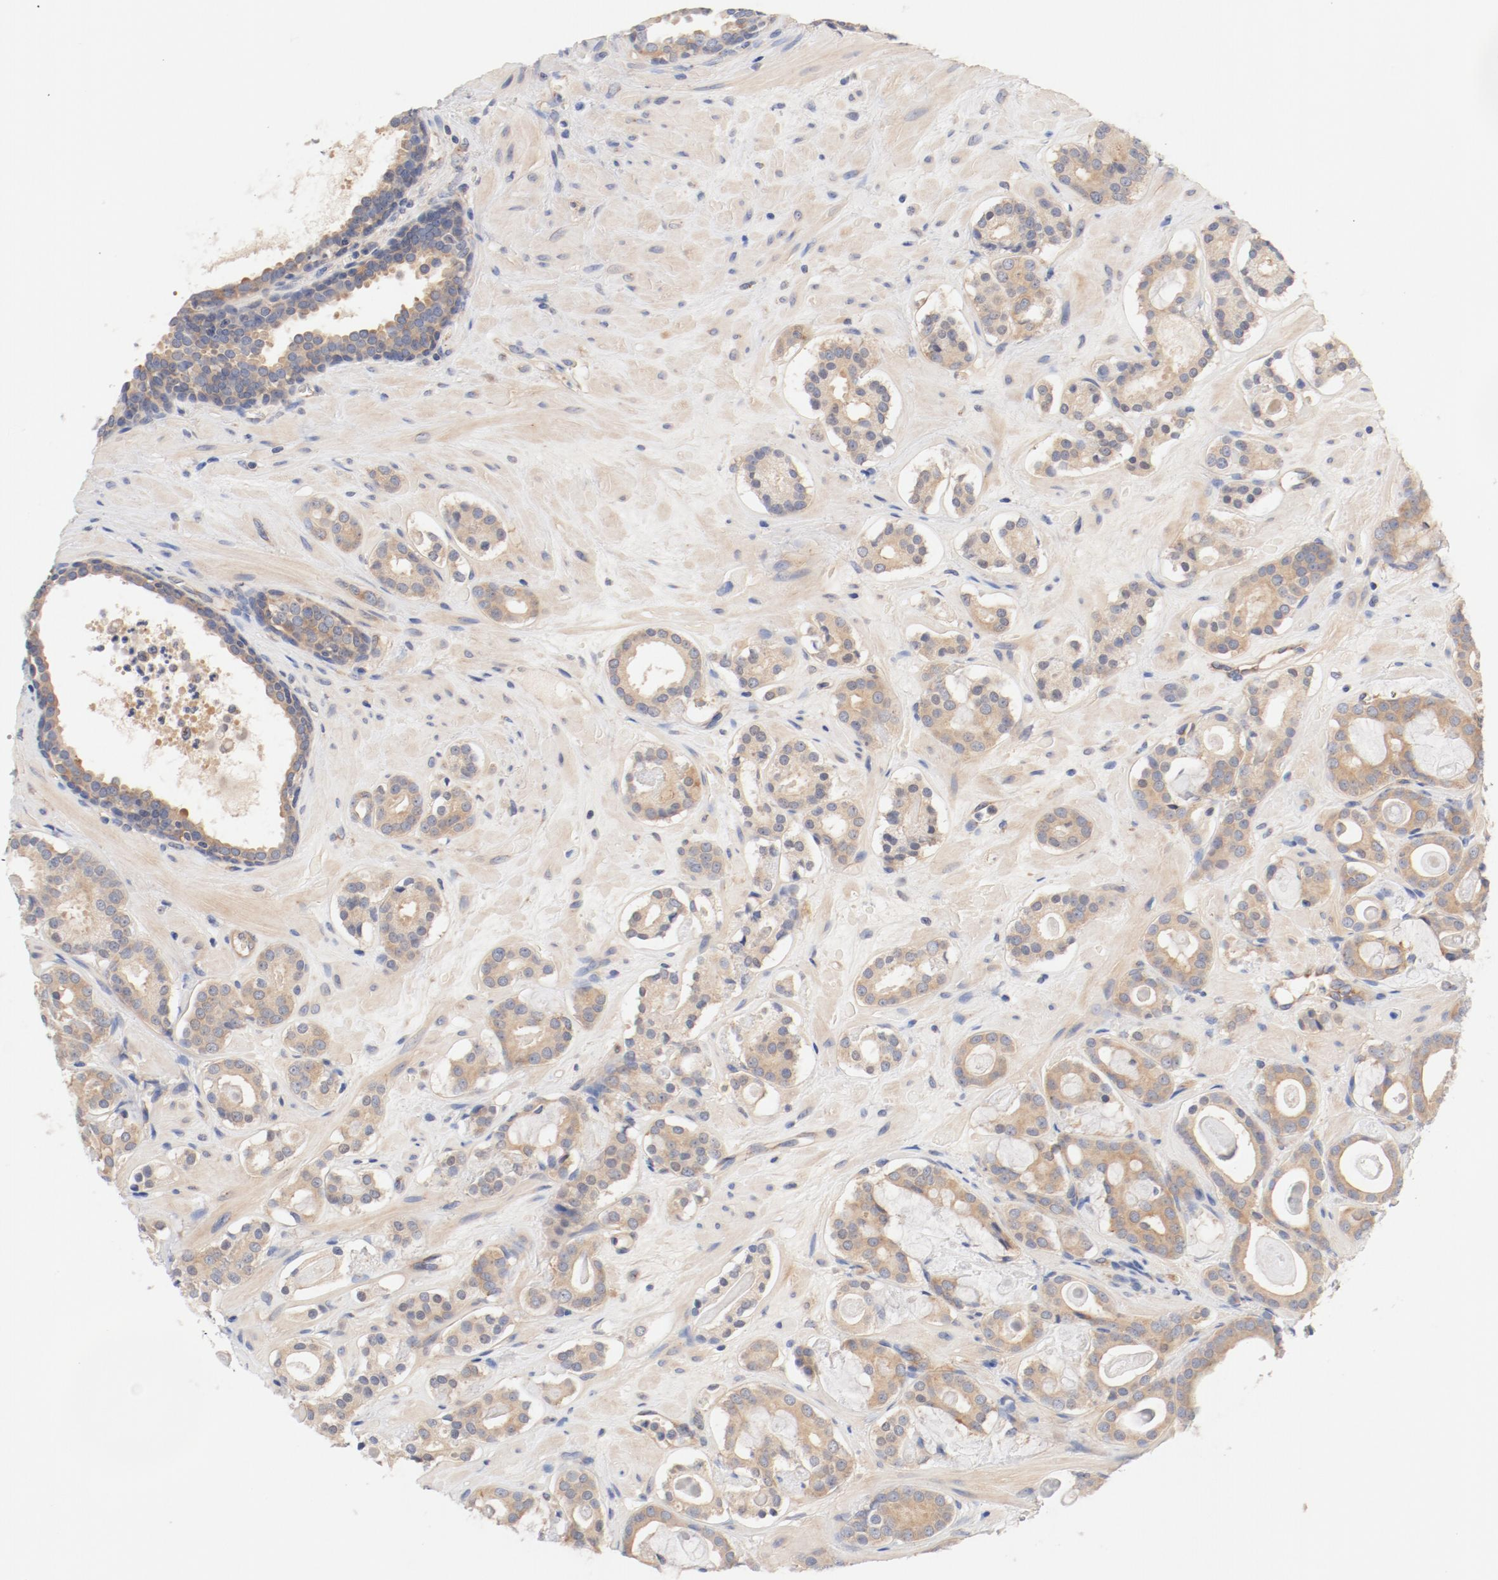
{"staining": {"intensity": "weak", "quantity": ">75%", "location": "cytoplasmic/membranous"}, "tissue": "prostate cancer", "cell_type": "Tumor cells", "image_type": "cancer", "snomed": [{"axis": "morphology", "description": "Adenocarcinoma, Low grade"}, {"axis": "topography", "description": "Prostate"}], "caption": "Prostate cancer stained with DAB immunohistochemistry (IHC) shows low levels of weak cytoplasmic/membranous positivity in approximately >75% of tumor cells.", "gene": "DYNC1H1", "patient": {"sex": "male", "age": 57}}